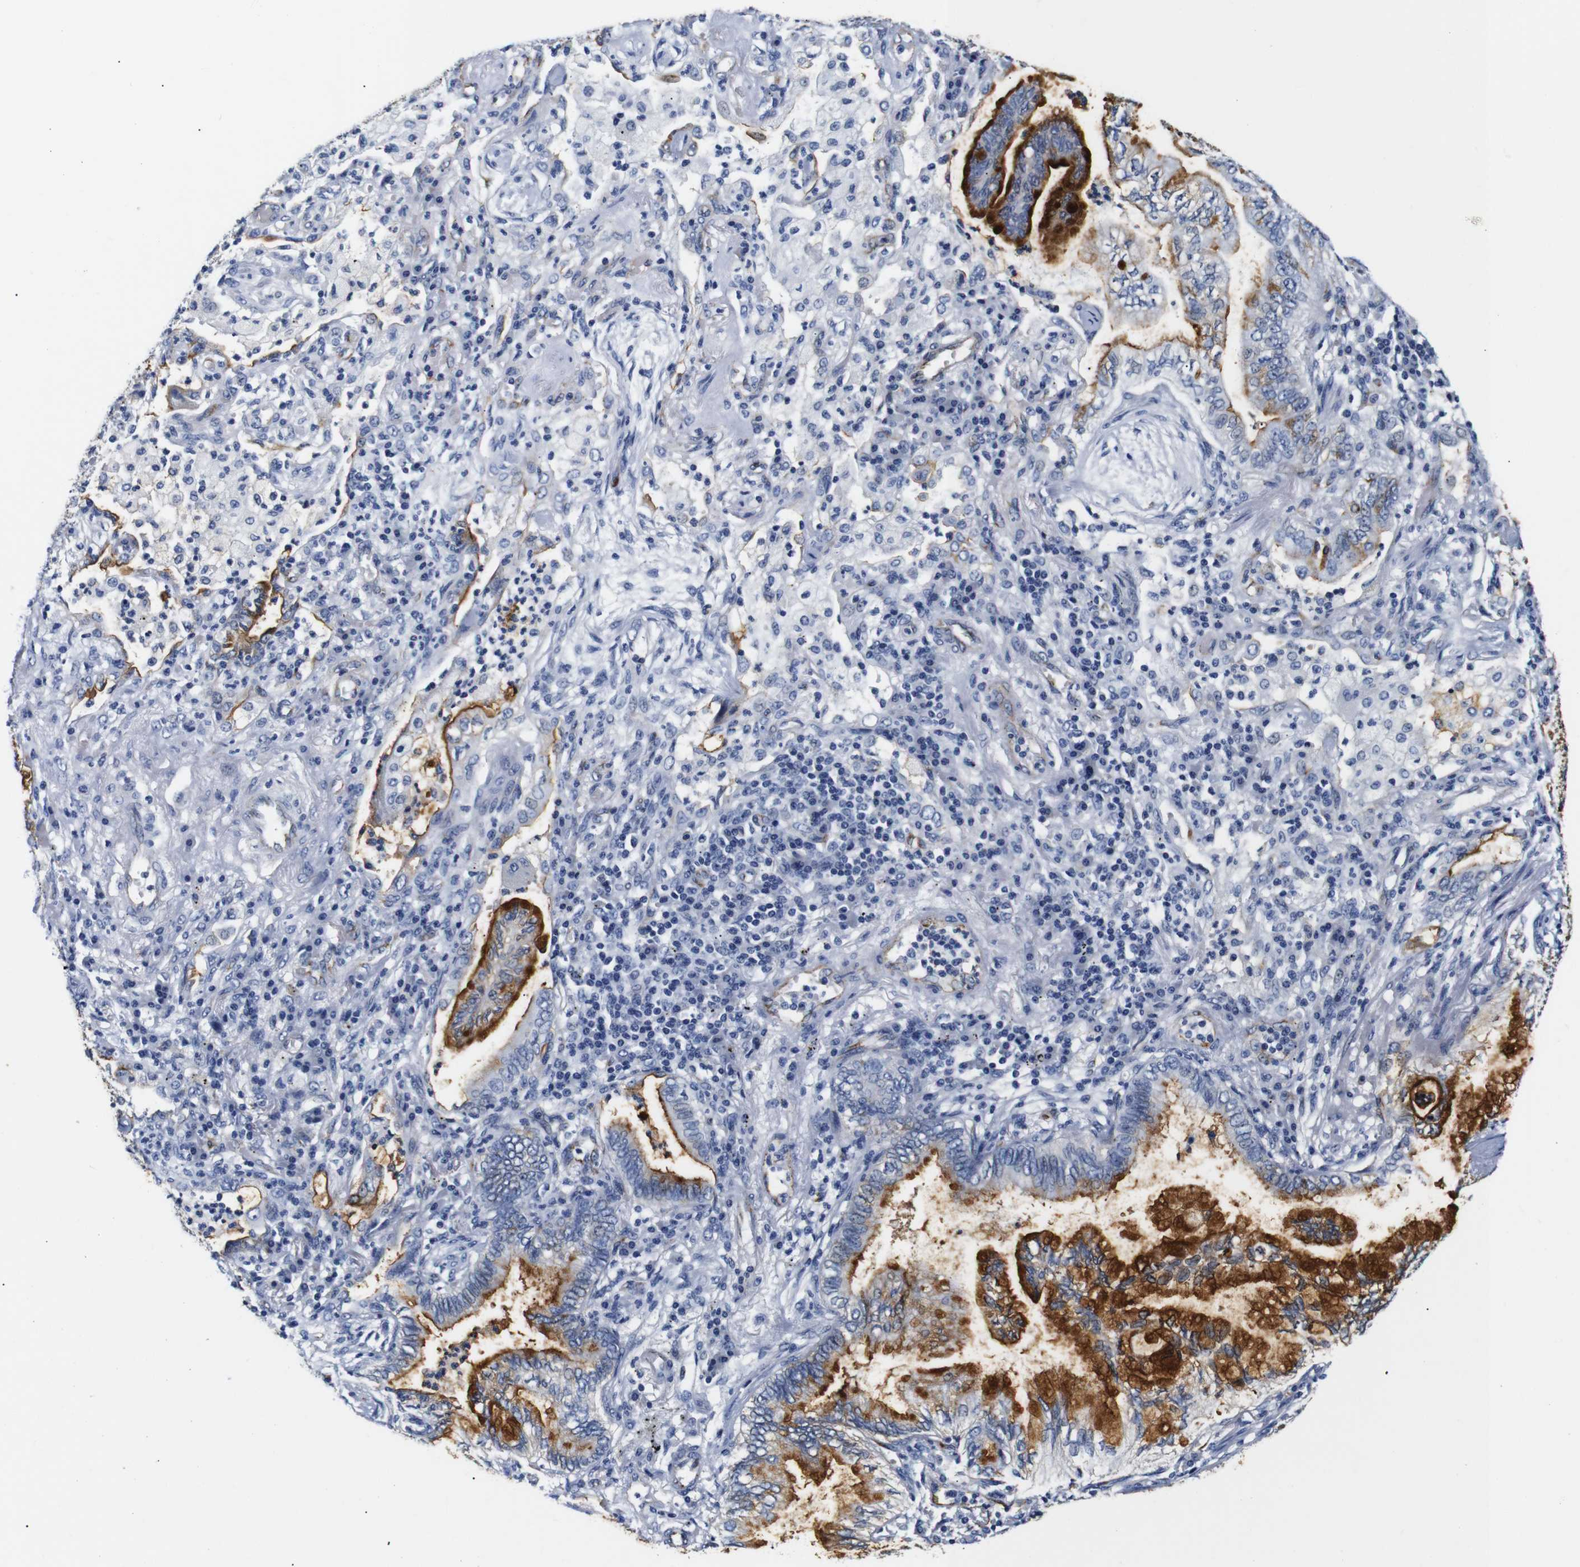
{"staining": {"intensity": "moderate", "quantity": "25%-75%", "location": "cytoplasmic/membranous"}, "tissue": "lung cancer", "cell_type": "Tumor cells", "image_type": "cancer", "snomed": [{"axis": "morphology", "description": "Normal tissue, NOS"}, {"axis": "morphology", "description": "Adenocarcinoma, NOS"}, {"axis": "topography", "description": "Bronchus"}, {"axis": "topography", "description": "Lung"}], "caption": "There is medium levels of moderate cytoplasmic/membranous expression in tumor cells of lung adenocarcinoma, as demonstrated by immunohistochemical staining (brown color).", "gene": "MUC4", "patient": {"sex": "female", "age": 70}}